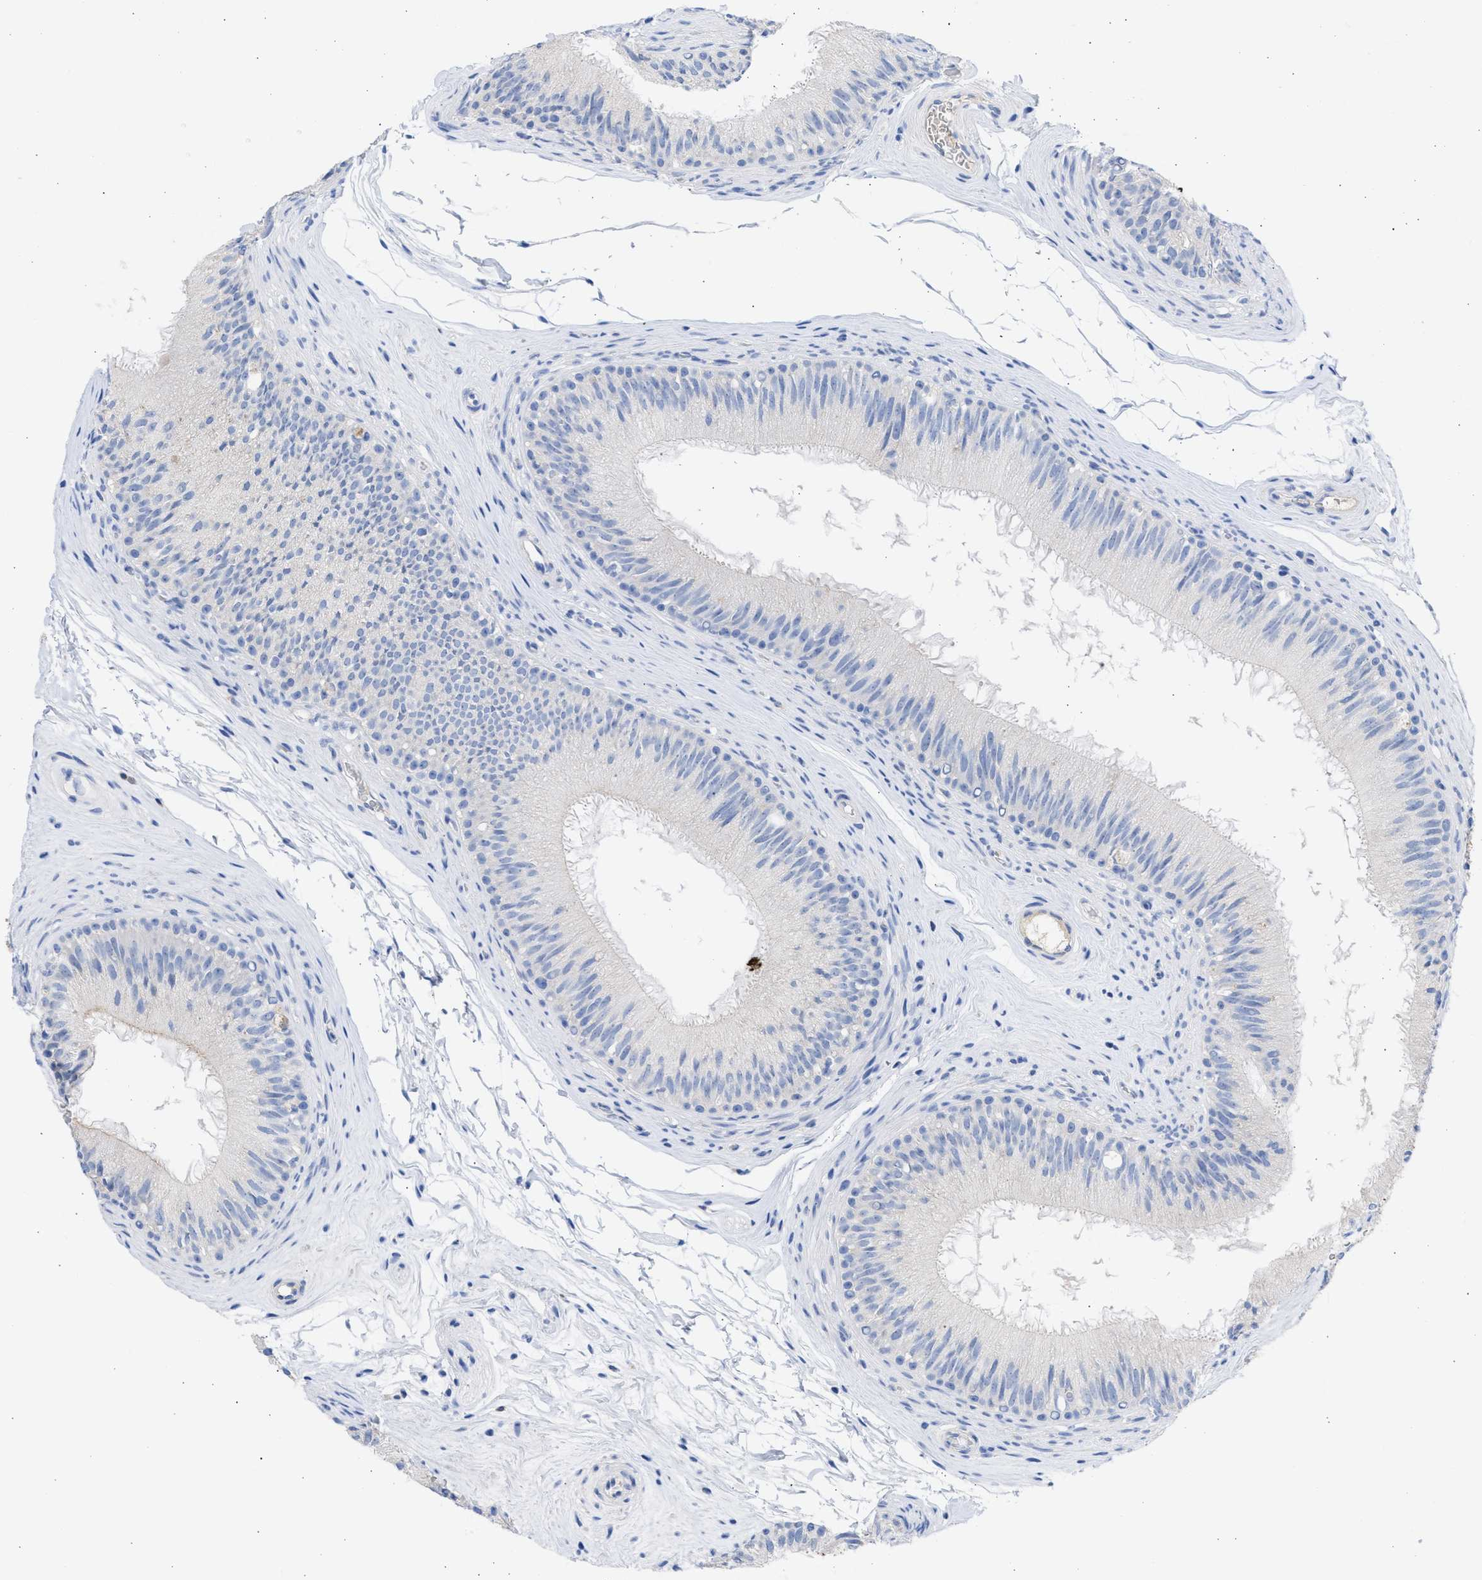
{"staining": {"intensity": "weak", "quantity": "25%-75%", "location": "cytoplasmic/membranous"}, "tissue": "epididymis", "cell_type": "Glandular cells", "image_type": "normal", "snomed": [{"axis": "morphology", "description": "Normal tissue, NOS"}, {"axis": "topography", "description": "Testis"}, {"axis": "topography", "description": "Epididymis"}], "caption": "DAB immunohistochemical staining of benign epididymis exhibits weak cytoplasmic/membranous protein positivity in approximately 25%-75% of glandular cells.", "gene": "RSPH1", "patient": {"sex": "male", "age": 36}}